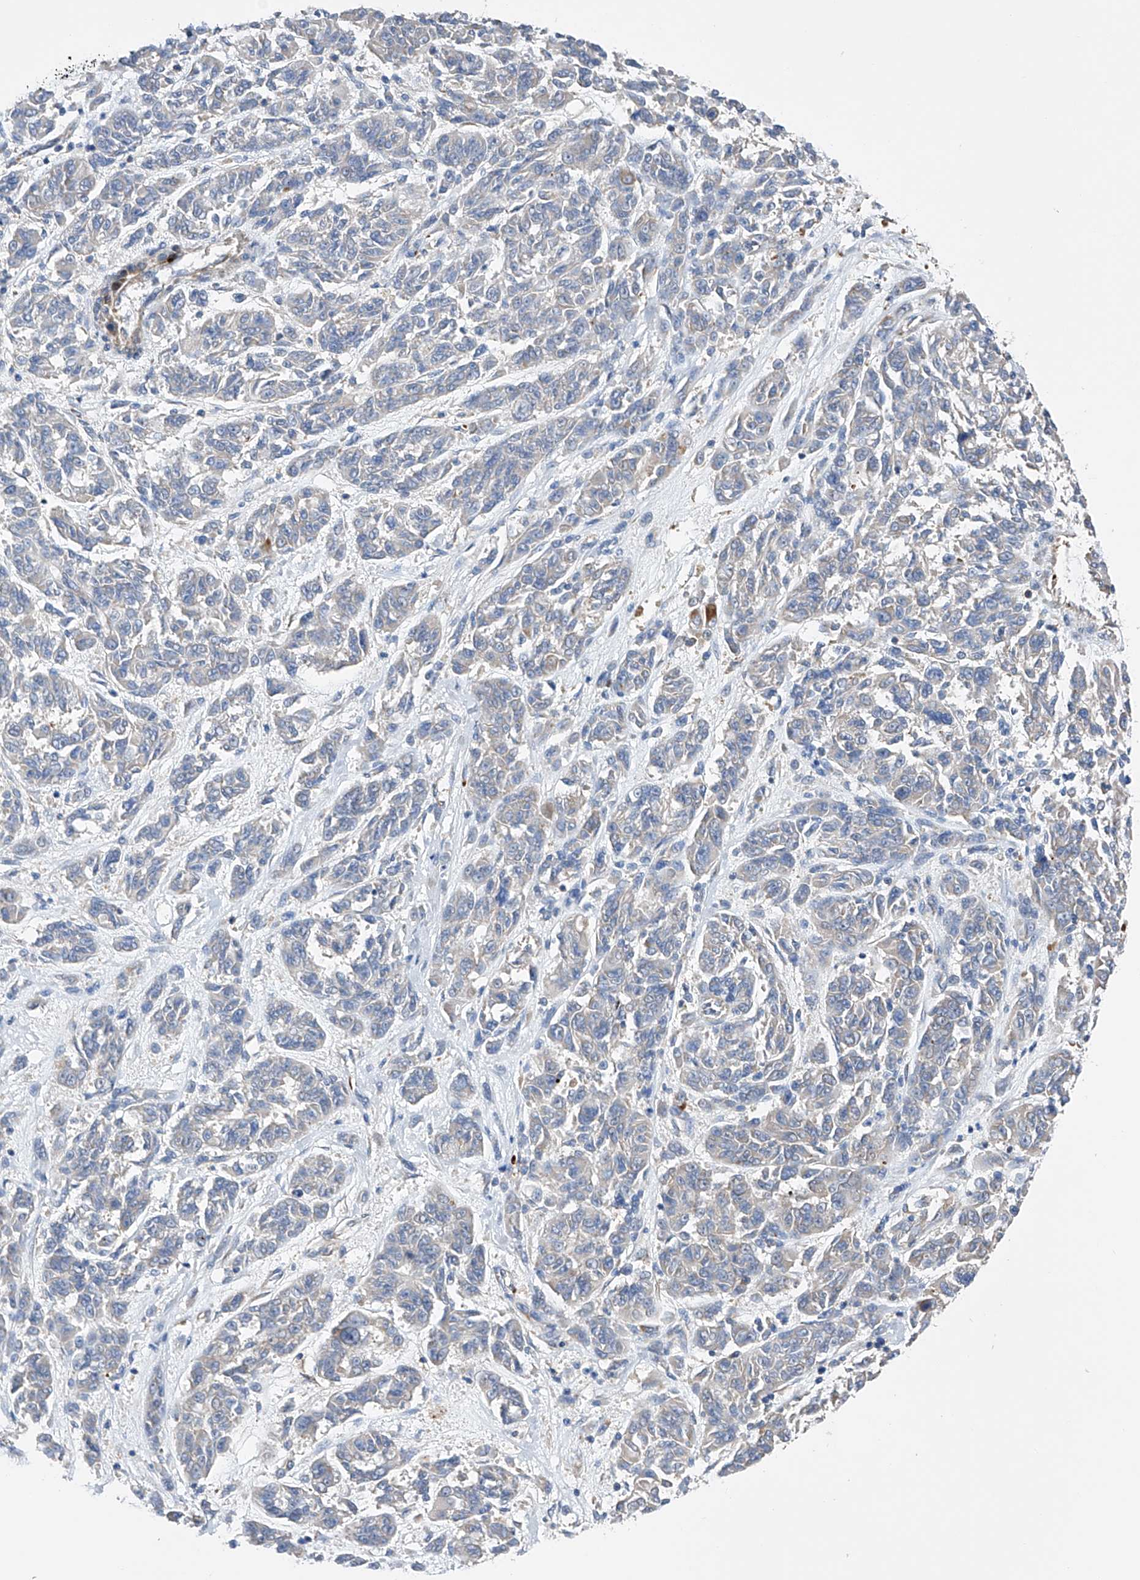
{"staining": {"intensity": "negative", "quantity": "none", "location": "none"}, "tissue": "melanoma", "cell_type": "Tumor cells", "image_type": "cancer", "snomed": [{"axis": "morphology", "description": "Malignant melanoma, NOS"}, {"axis": "topography", "description": "Skin"}], "caption": "DAB immunohistochemical staining of malignant melanoma exhibits no significant staining in tumor cells.", "gene": "NFATC4", "patient": {"sex": "male", "age": 53}}